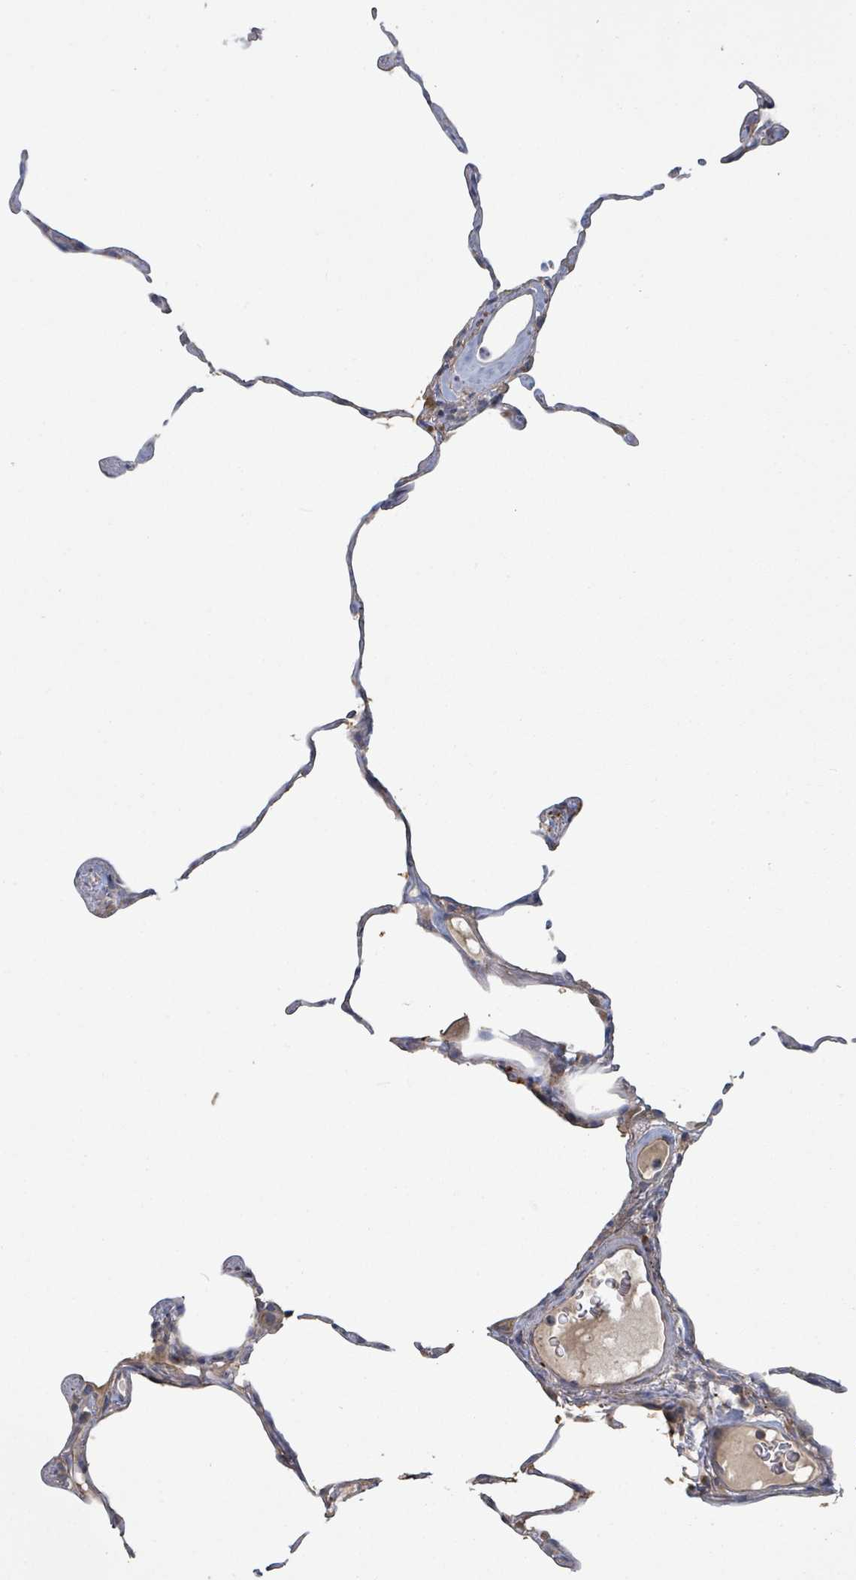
{"staining": {"intensity": "weak", "quantity": "25%-75%", "location": "cytoplasmic/membranous"}, "tissue": "lung", "cell_type": "Alveolar cells", "image_type": "normal", "snomed": [{"axis": "morphology", "description": "Normal tissue, NOS"}, {"axis": "topography", "description": "Lung"}], "caption": "This micrograph displays immunohistochemistry staining of unremarkable human lung, with low weak cytoplasmic/membranous positivity in approximately 25%-75% of alveolar cells.", "gene": "KCNS2", "patient": {"sex": "female", "age": 57}}